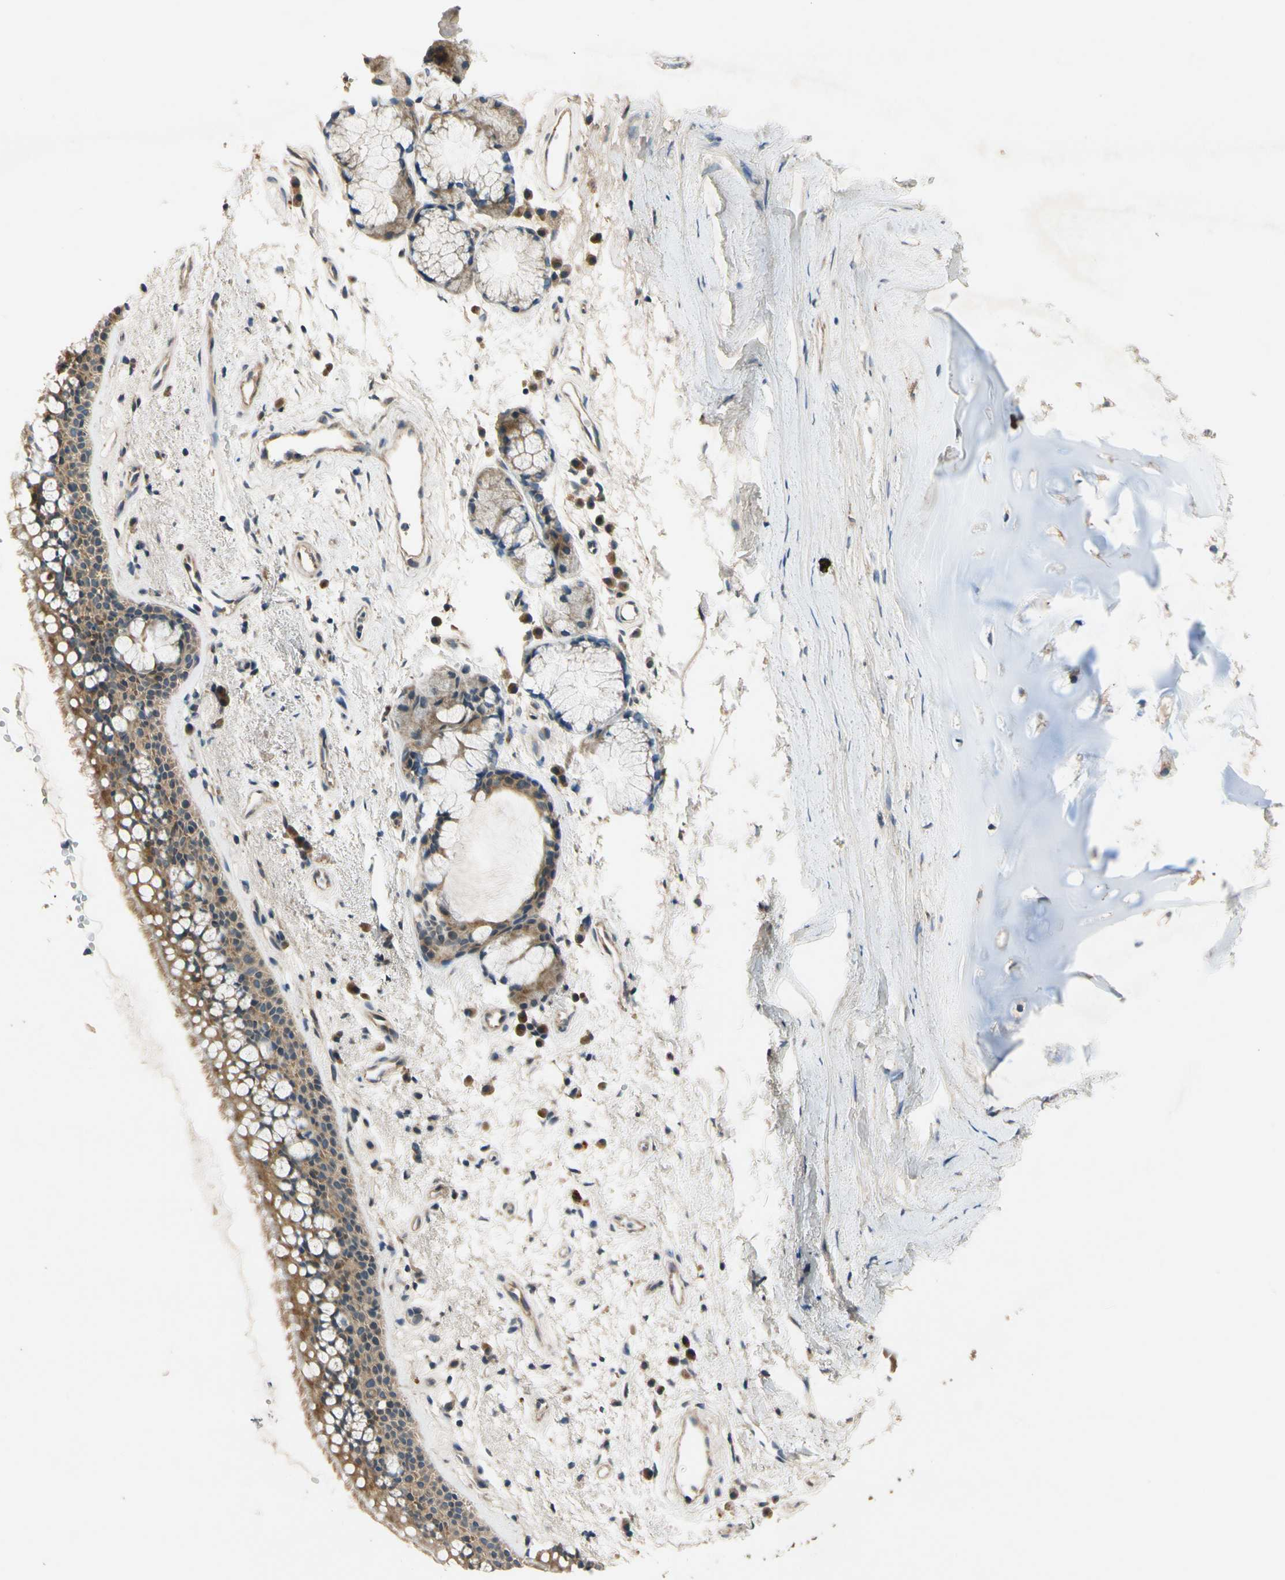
{"staining": {"intensity": "moderate", "quantity": ">75%", "location": "cytoplasmic/membranous"}, "tissue": "bronchus", "cell_type": "Respiratory epithelial cells", "image_type": "normal", "snomed": [{"axis": "morphology", "description": "Normal tissue, NOS"}, {"axis": "topography", "description": "Bronchus"}], "caption": "Immunohistochemistry of benign human bronchus demonstrates medium levels of moderate cytoplasmic/membranous positivity in approximately >75% of respiratory epithelial cells.", "gene": "ALKBH3", "patient": {"sex": "female", "age": 54}}